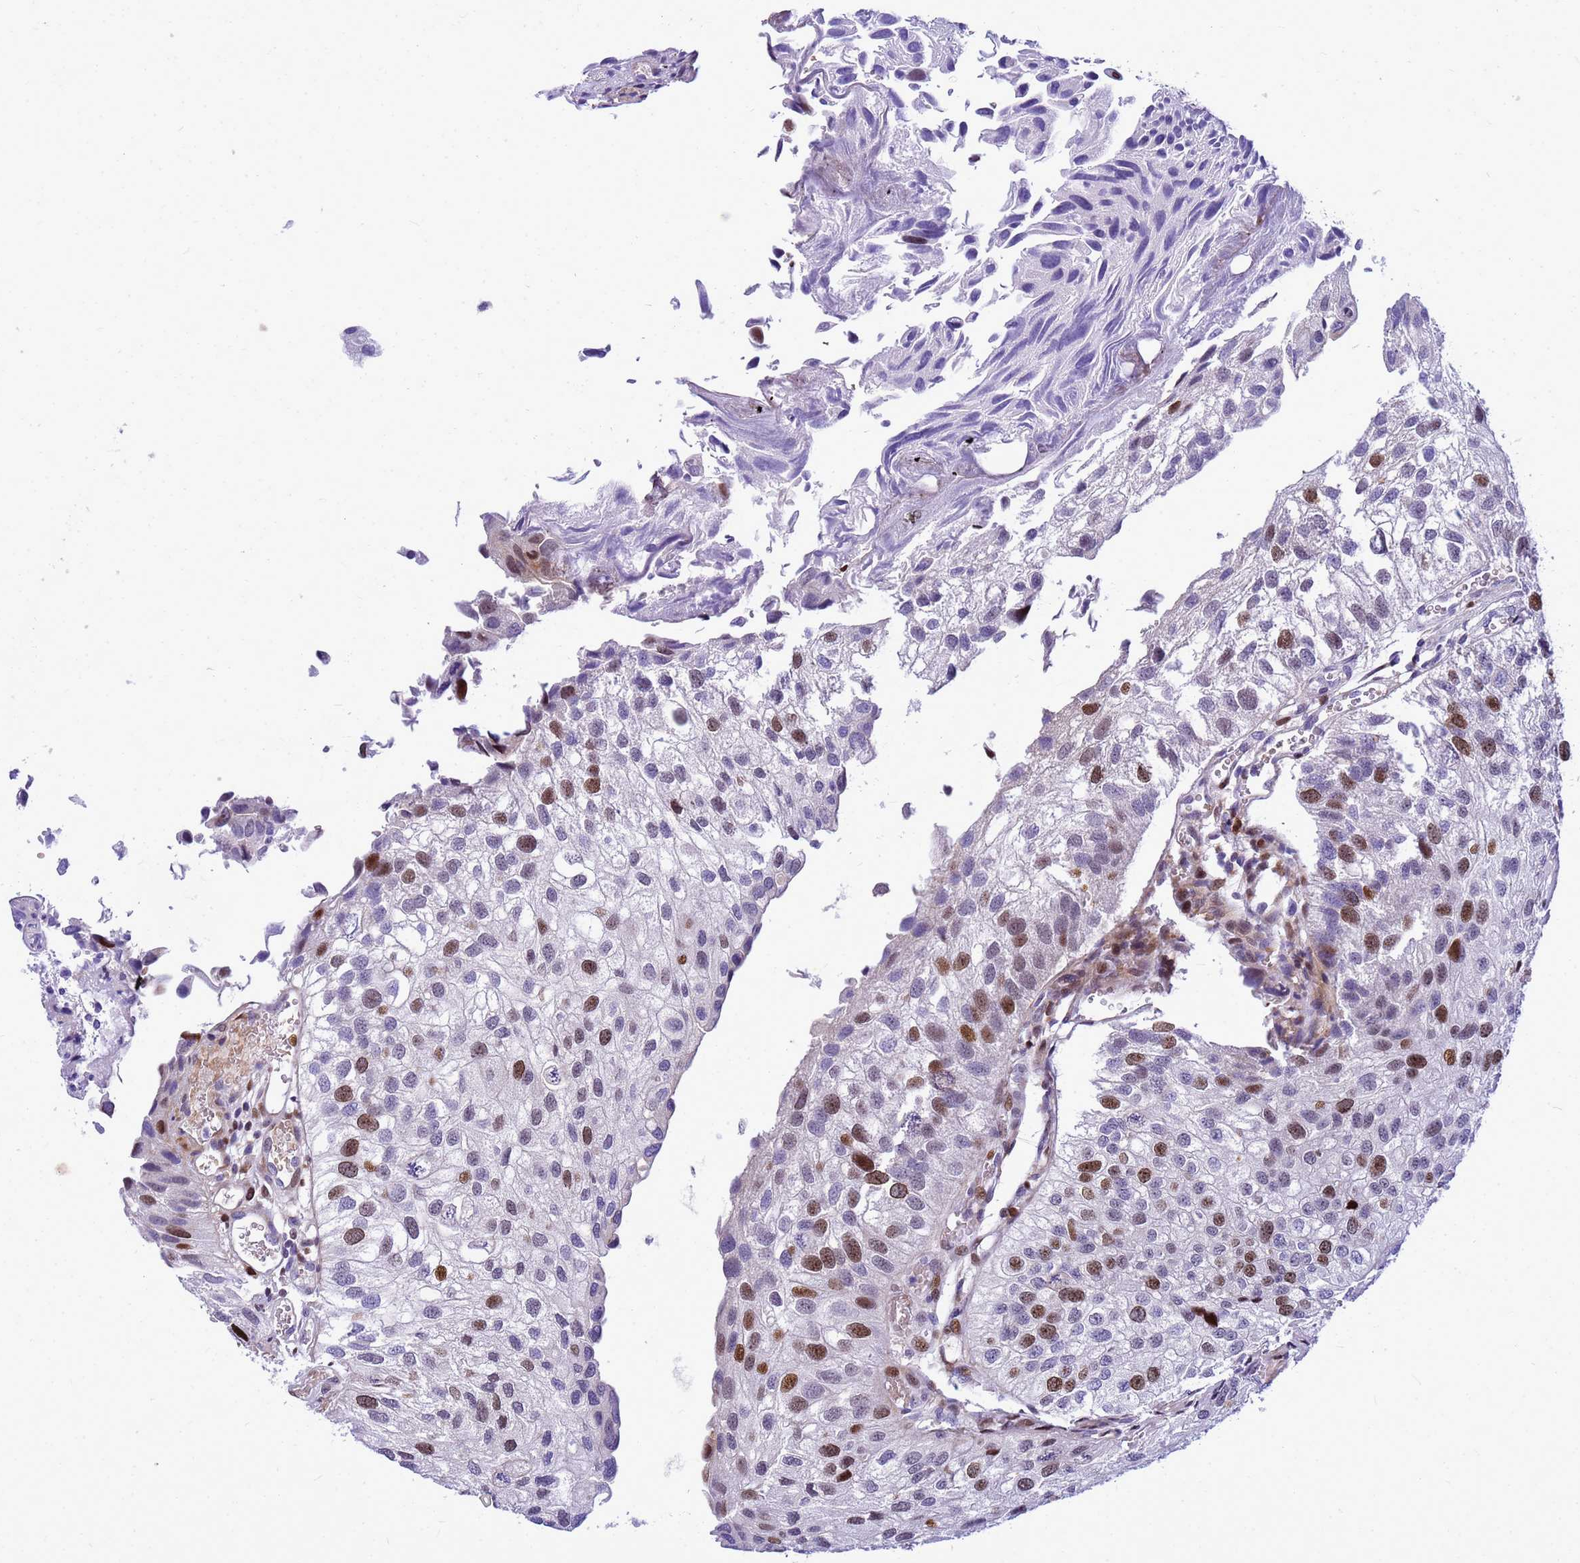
{"staining": {"intensity": "strong", "quantity": "<25%", "location": "nuclear"}, "tissue": "urothelial cancer", "cell_type": "Tumor cells", "image_type": "cancer", "snomed": [{"axis": "morphology", "description": "Urothelial carcinoma, Low grade"}, {"axis": "topography", "description": "Urinary bladder"}], "caption": "An IHC histopathology image of tumor tissue is shown. Protein staining in brown shows strong nuclear positivity in urothelial cancer within tumor cells.", "gene": "ADAMTS7", "patient": {"sex": "female", "age": 89}}